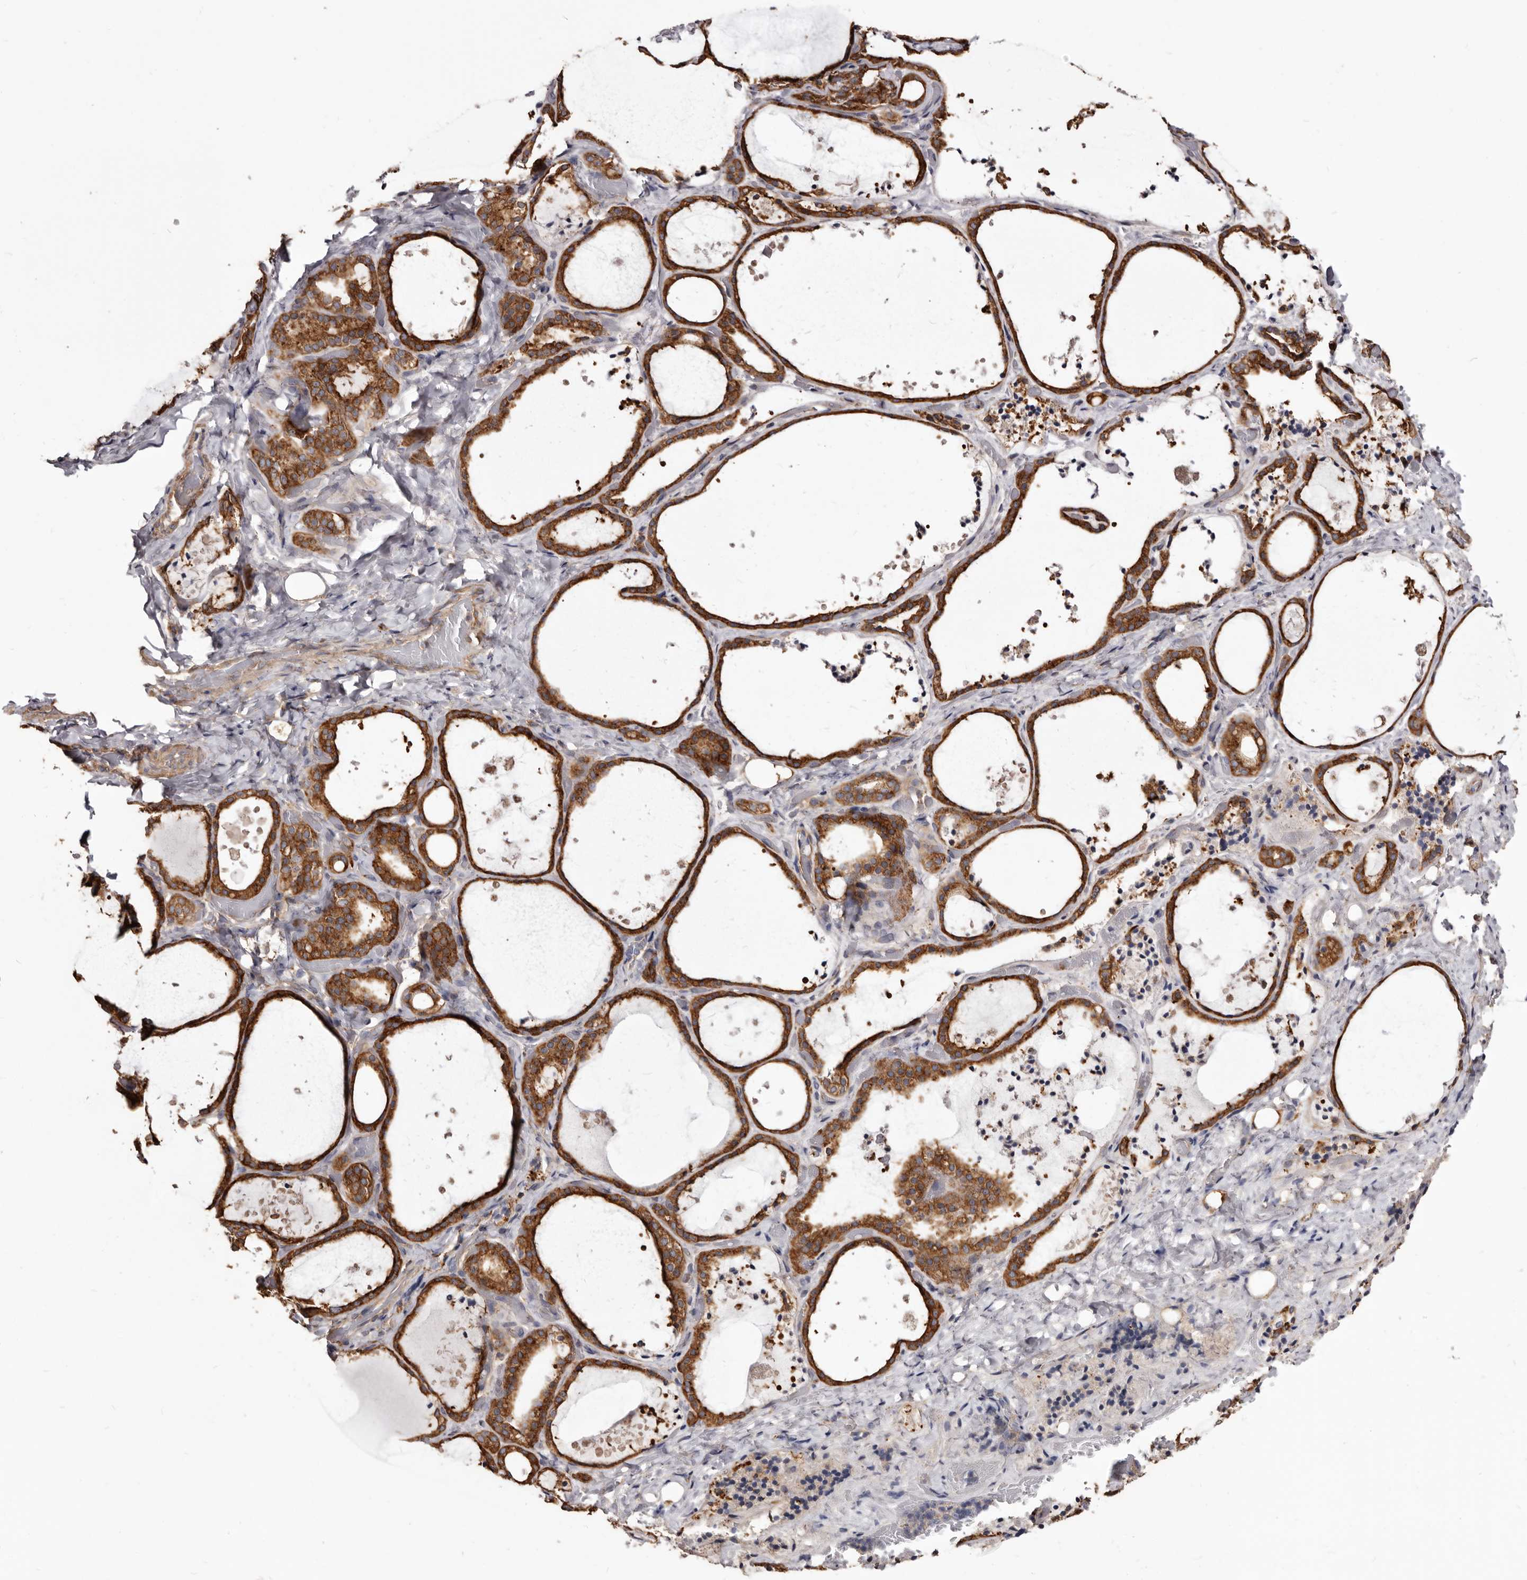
{"staining": {"intensity": "strong", "quantity": ">75%", "location": "cytoplasmic/membranous"}, "tissue": "thyroid gland", "cell_type": "Glandular cells", "image_type": "normal", "snomed": [{"axis": "morphology", "description": "Normal tissue, NOS"}, {"axis": "topography", "description": "Thyroid gland"}], "caption": "A micrograph of thyroid gland stained for a protein exhibits strong cytoplasmic/membranous brown staining in glandular cells.", "gene": "TPD52", "patient": {"sex": "female", "age": 44}}